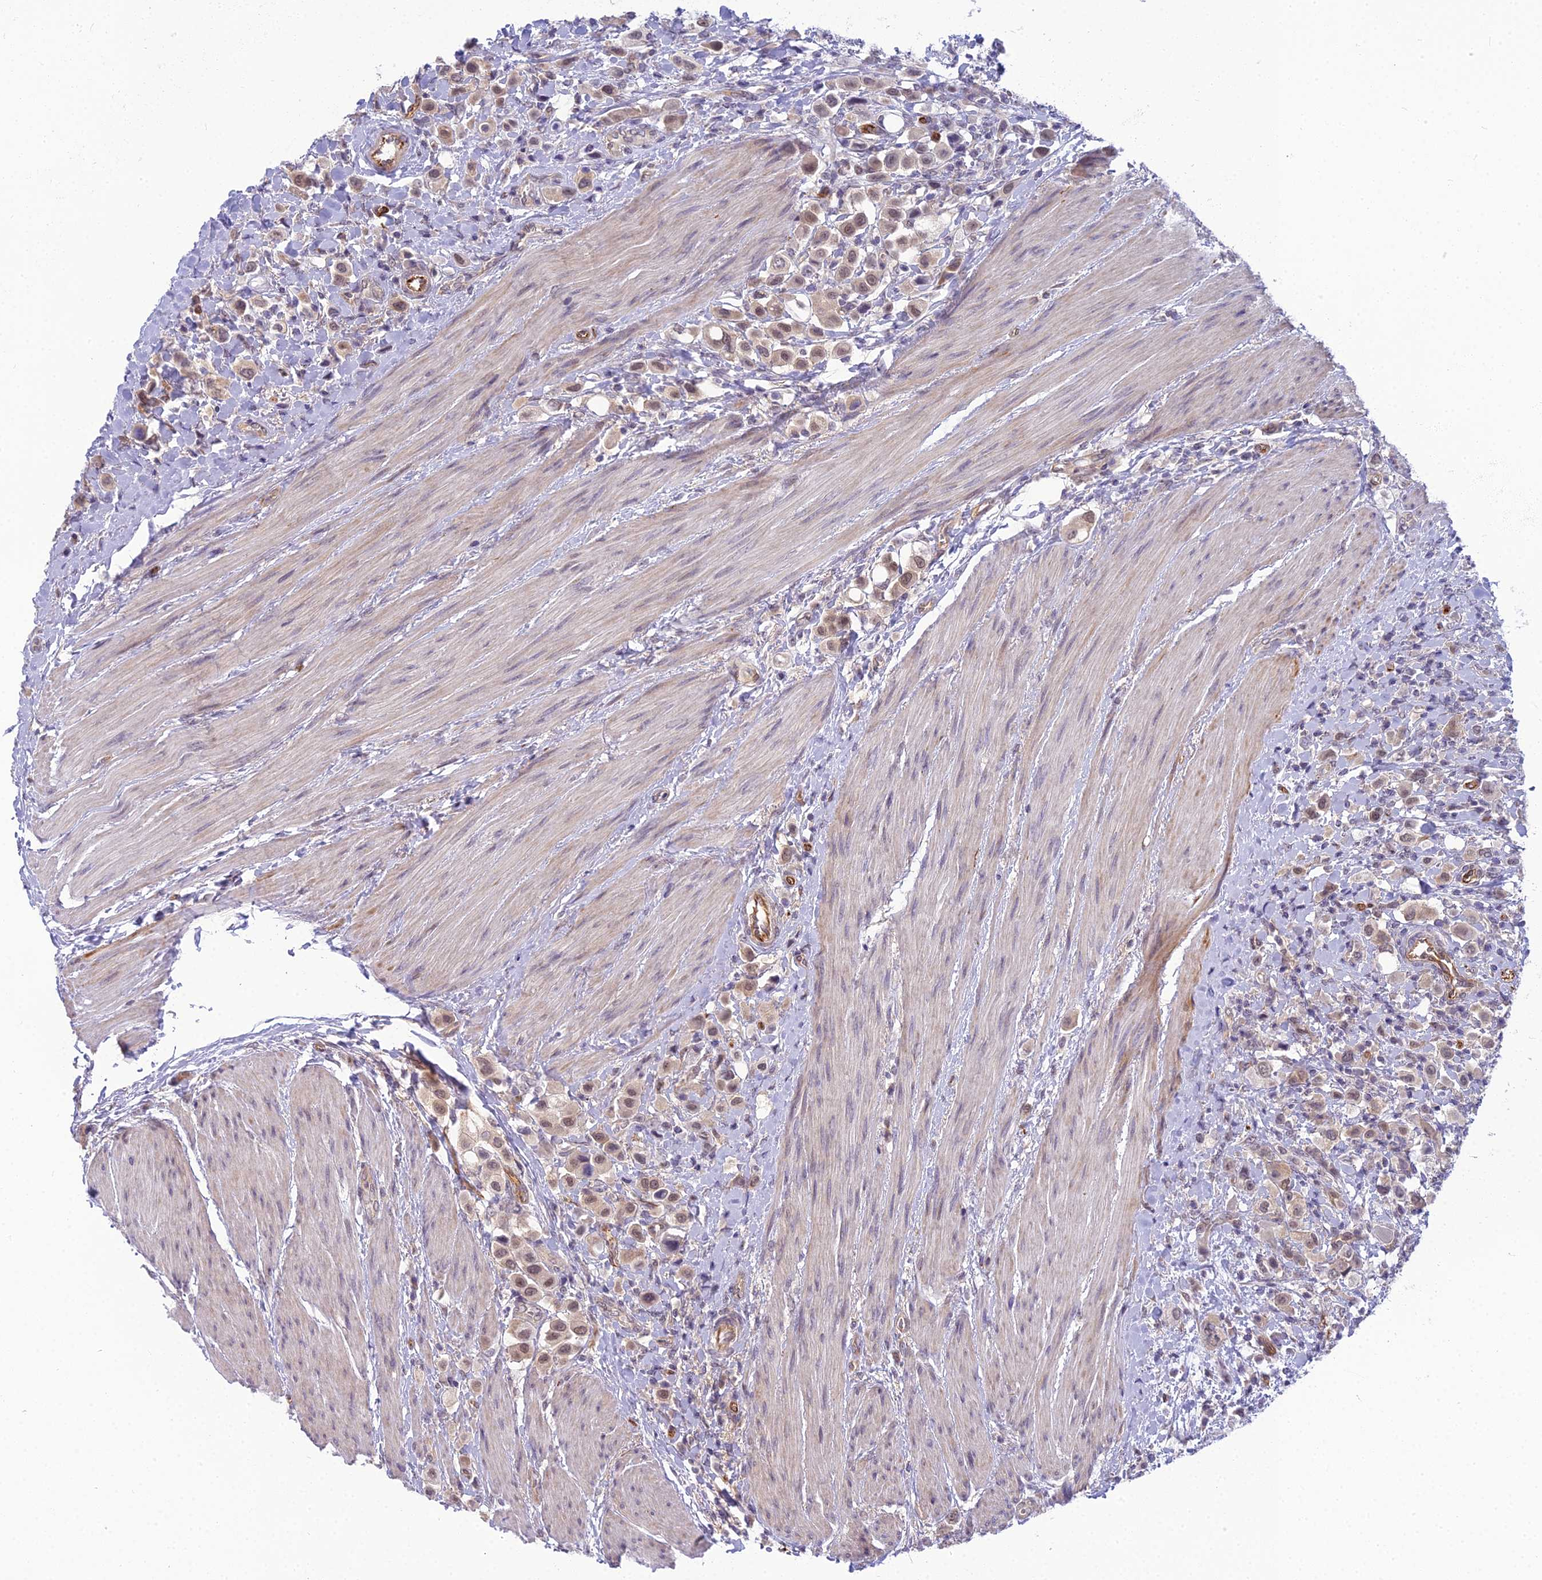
{"staining": {"intensity": "moderate", "quantity": ">75%", "location": "nuclear"}, "tissue": "urothelial cancer", "cell_type": "Tumor cells", "image_type": "cancer", "snomed": [{"axis": "morphology", "description": "Urothelial carcinoma, High grade"}, {"axis": "topography", "description": "Urinary bladder"}], "caption": "IHC photomicrograph of neoplastic tissue: human urothelial carcinoma (high-grade) stained using immunohistochemistry demonstrates medium levels of moderate protein expression localized specifically in the nuclear of tumor cells, appearing as a nuclear brown color.", "gene": "RGL3", "patient": {"sex": "male", "age": 50}}